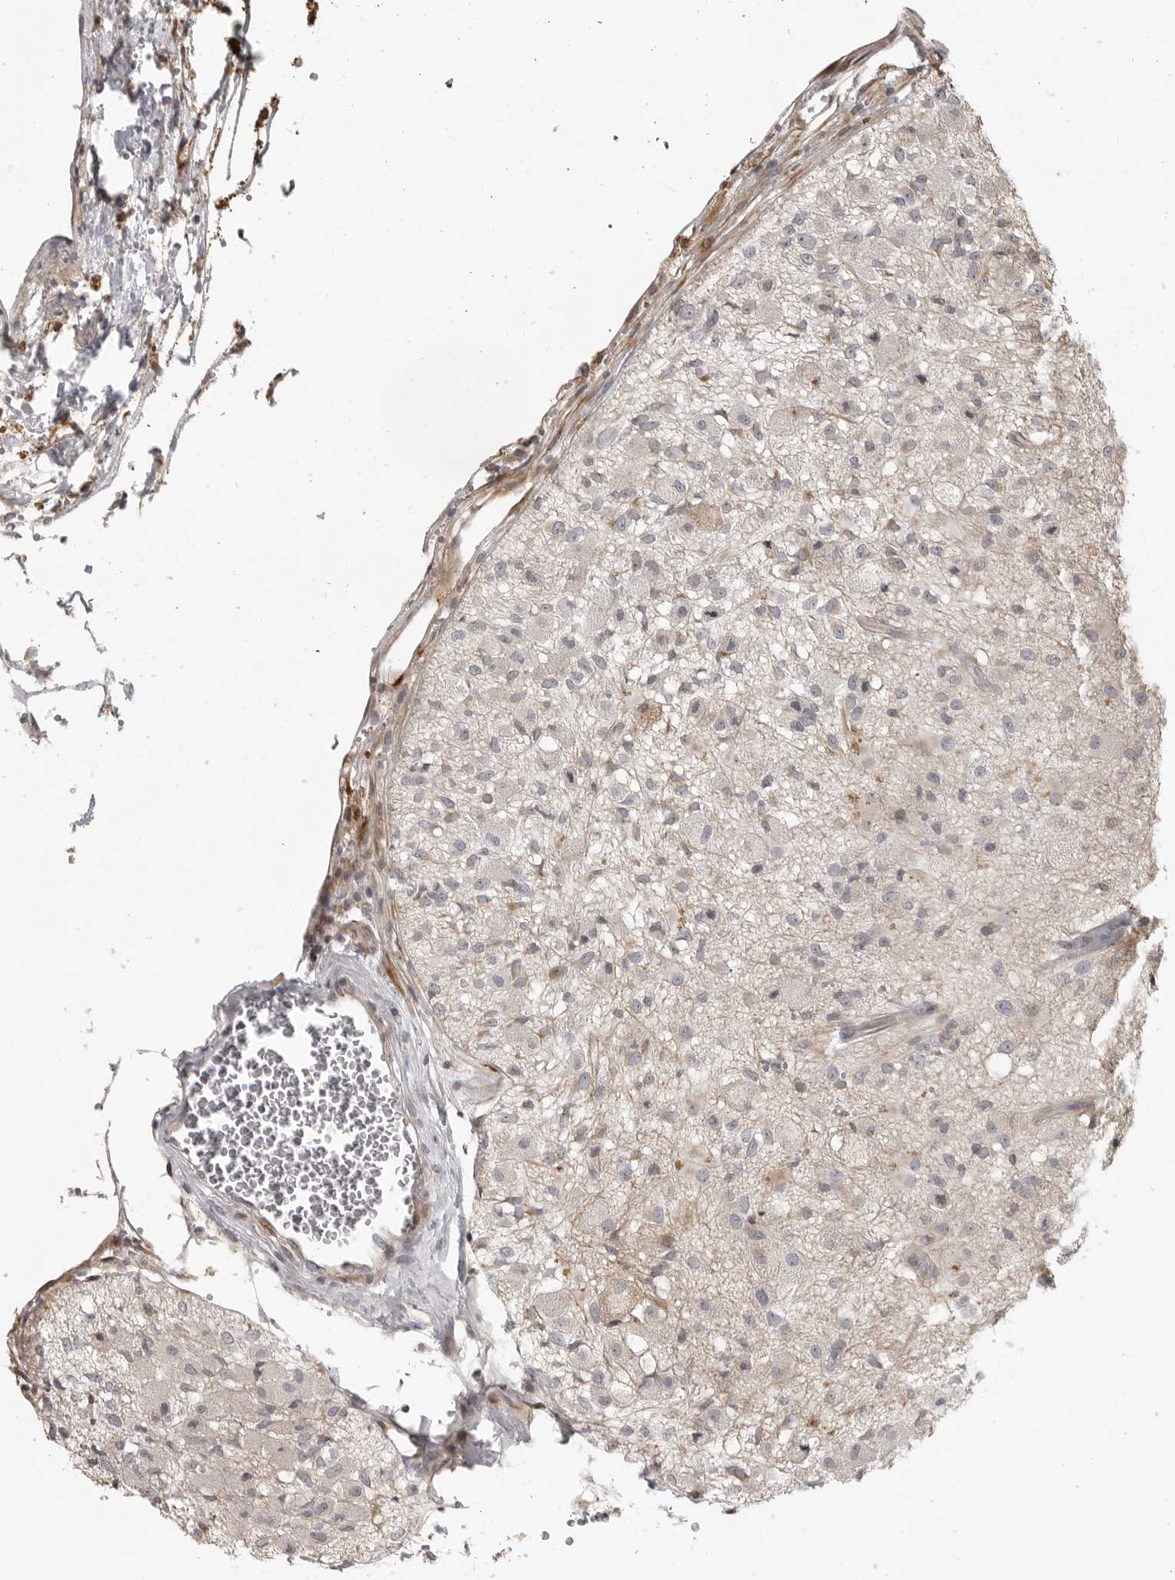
{"staining": {"intensity": "negative", "quantity": "none", "location": "none"}, "tissue": "glioma", "cell_type": "Tumor cells", "image_type": "cancer", "snomed": [{"axis": "morphology", "description": "Normal tissue, NOS"}, {"axis": "morphology", "description": "Glioma, malignant, High grade"}, {"axis": "topography", "description": "Cerebral cortex"}], "caption": "Tumor cells are negative for protein expression in human malignant high-grade glioma.", "gene": "IDO1", "patient": {"sex": "male", "age": 77}}